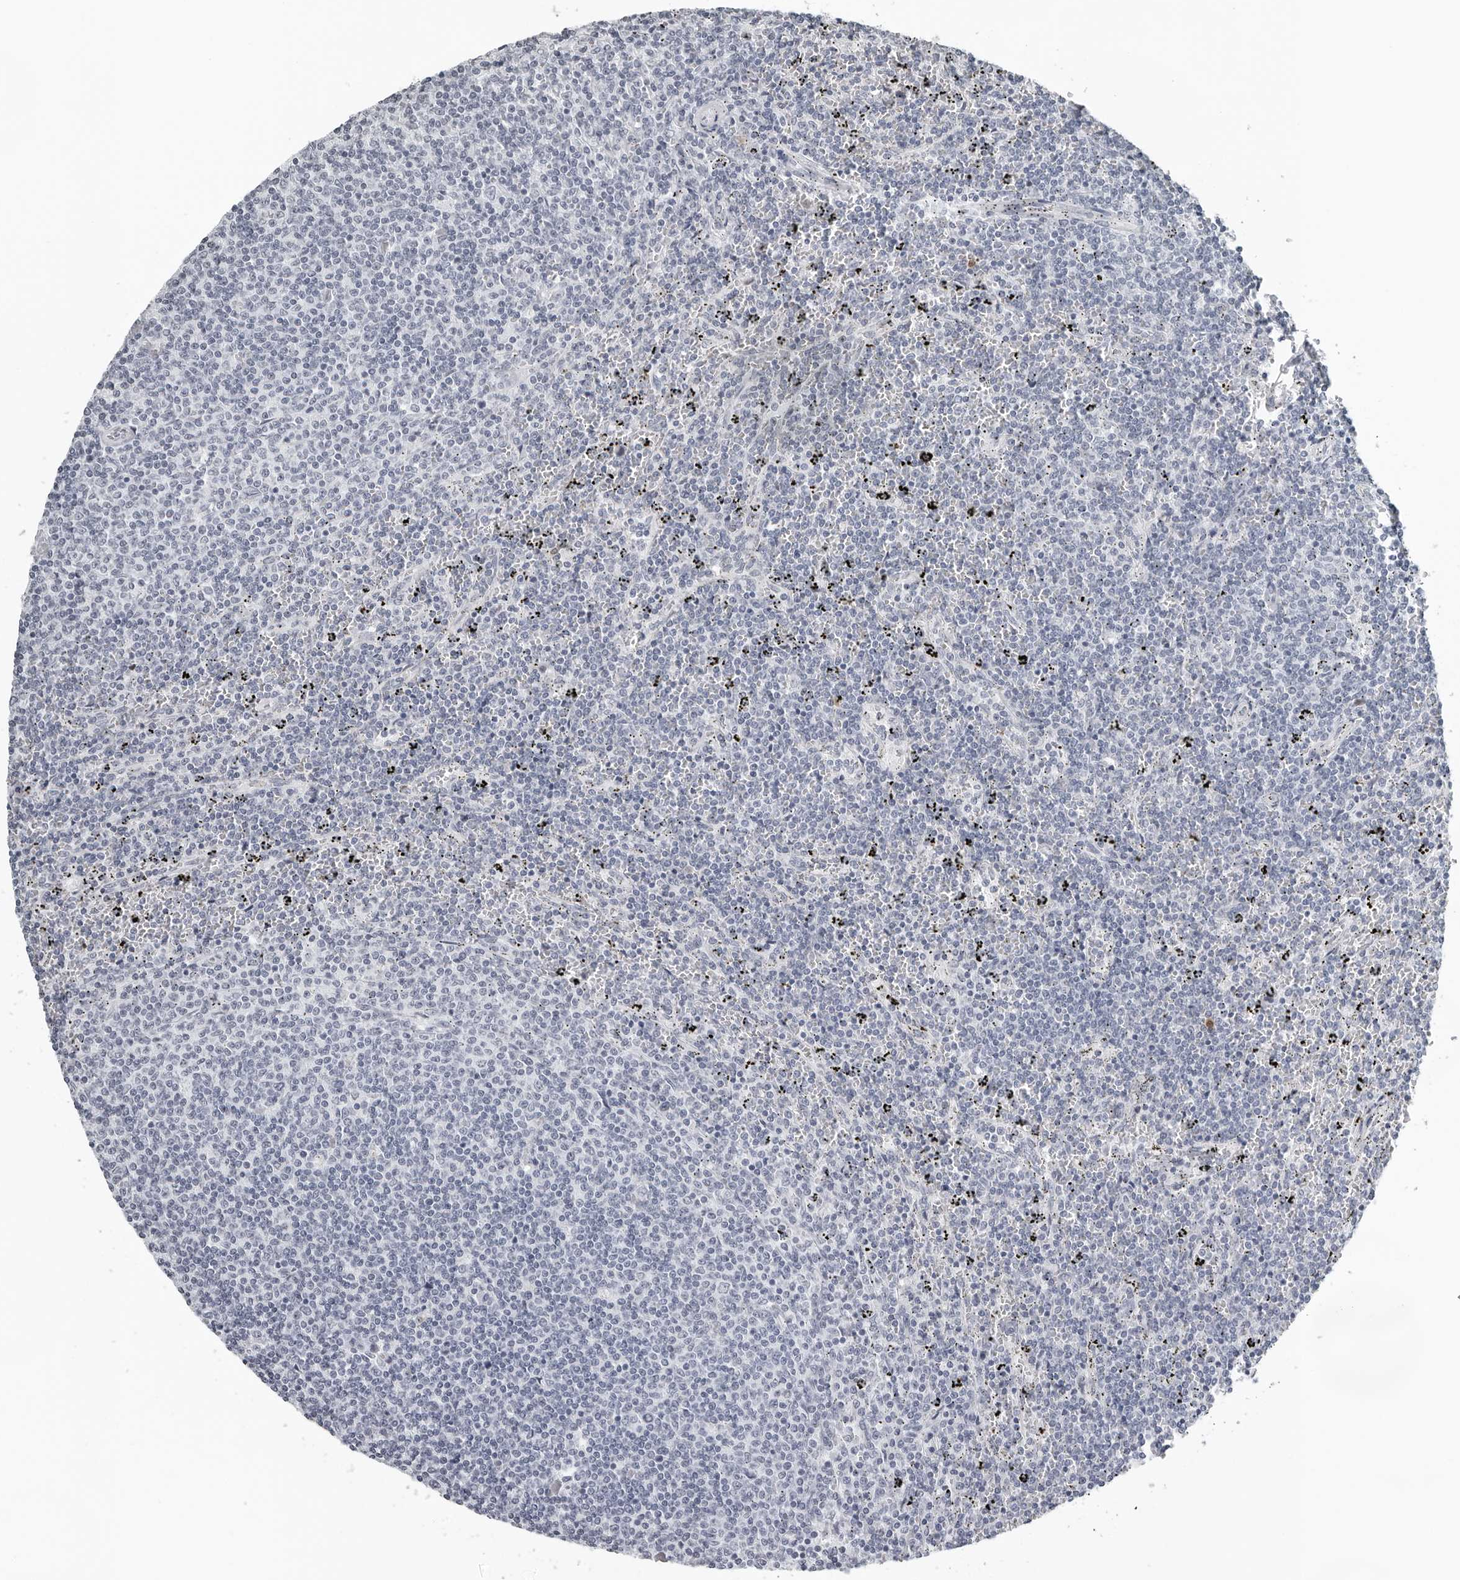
{"staining": {"intensity": "negative", "quantity": "none", "location": "none"}, "tissue": "lymphoma", "cell_type": "Tumor cells", "image_type": "cancer", "snomed": [{"axis": "morphology", "description": "Malignant lymphoma, non-Hodgkin's type, Low grade"}, {"axis": "topography", "description": "Spleen"}], "caption": "Human lymphoma stained for a protein using immunohistochemistry exhibits no staining in tumor cells.", "gene": "PPP1R42", "patient": {"sex": "female", "age": 50}}